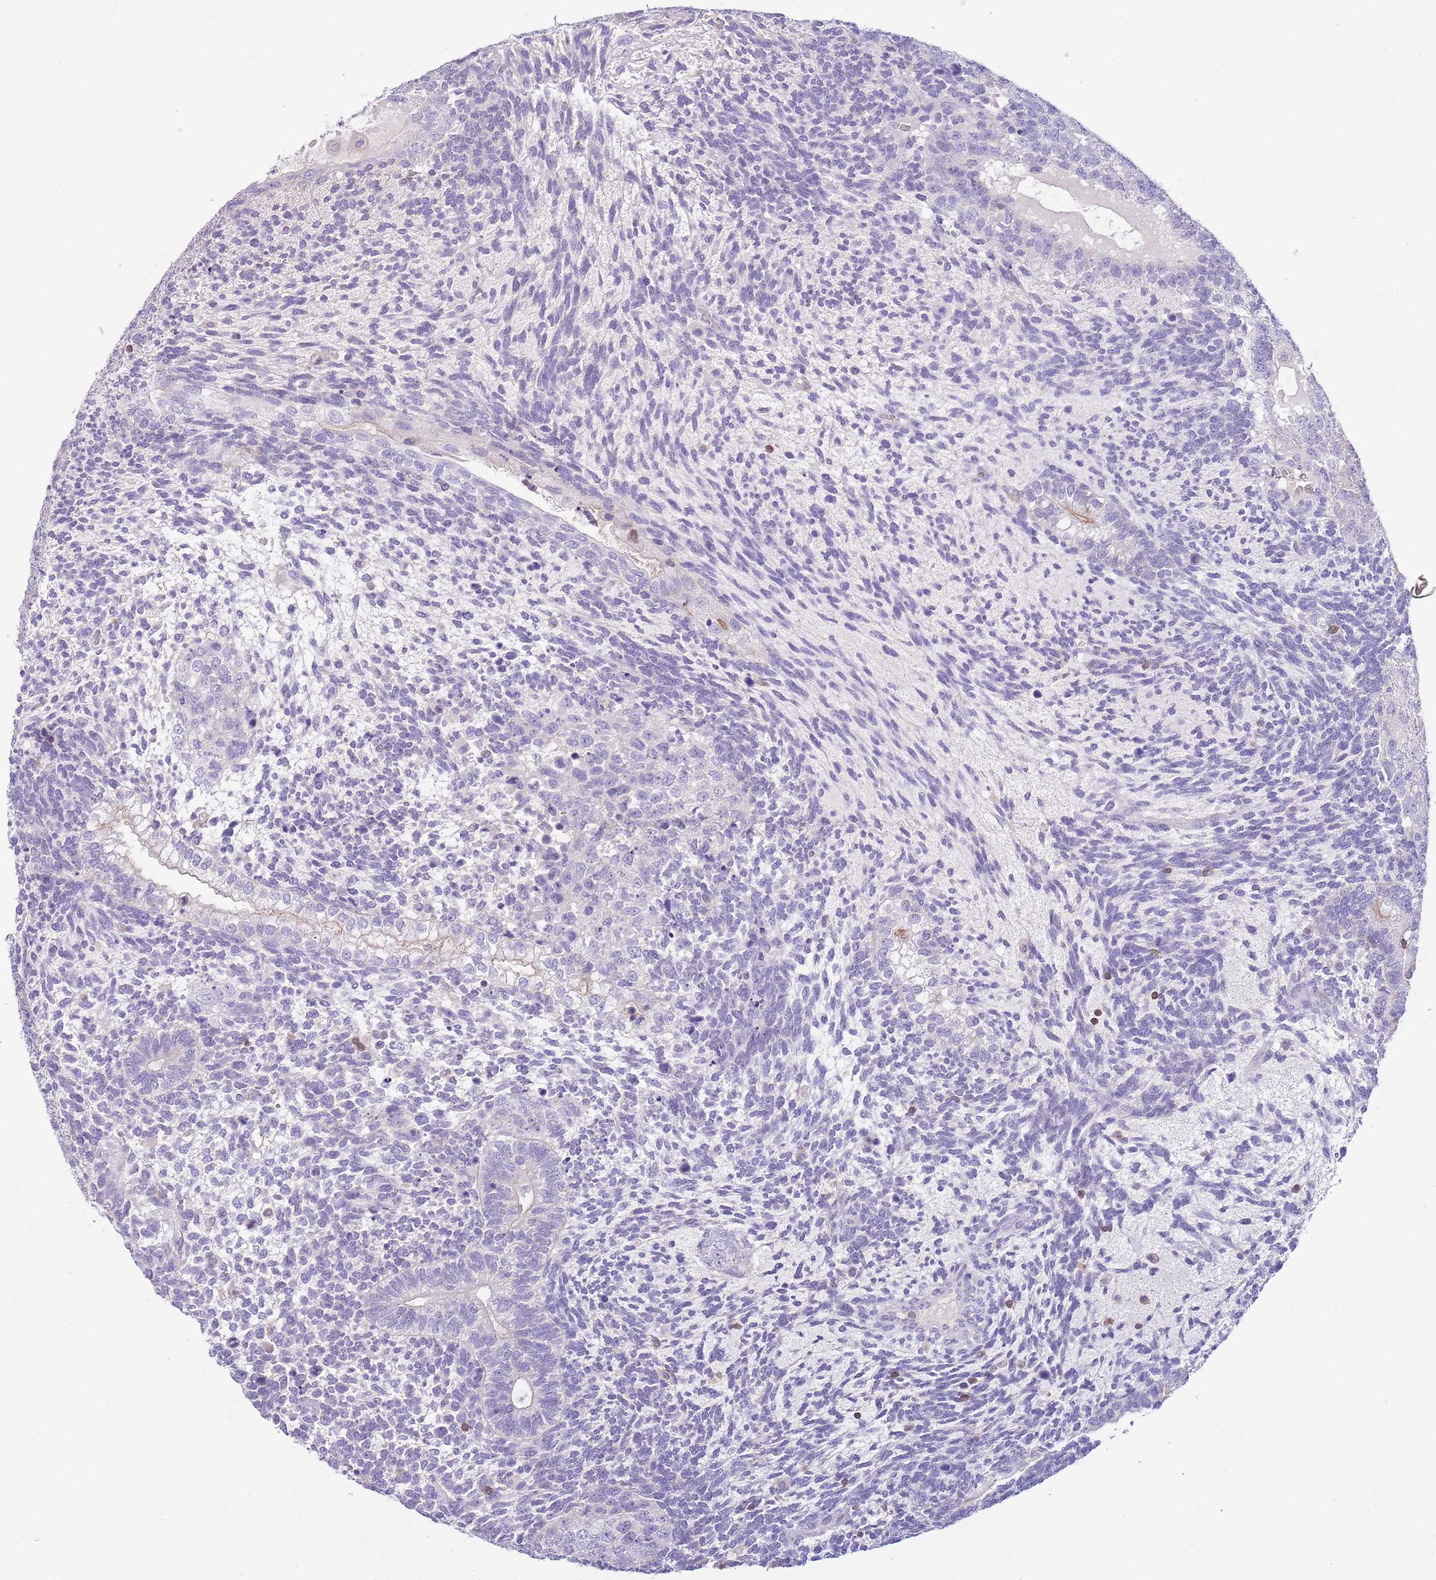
{"staining": {"intensity": "negative", "quantity": "none", "location": "none"}, "tissue": "testis cancer", "cell_type": "Tumor cells", "image_type": "cancer", "snomed": [{"axis": "morphology", "description": "Carcinoma, Embryonal, NOS"}, {"axis": "topography", "description": "Testis"}], "caption": "An immunohistochemistry image of testis cancer is shown. There is no staining in tumor cells of testis cancer.", "gene": "OR4Q3", "patient": {"sex": "male", "age": 23}}